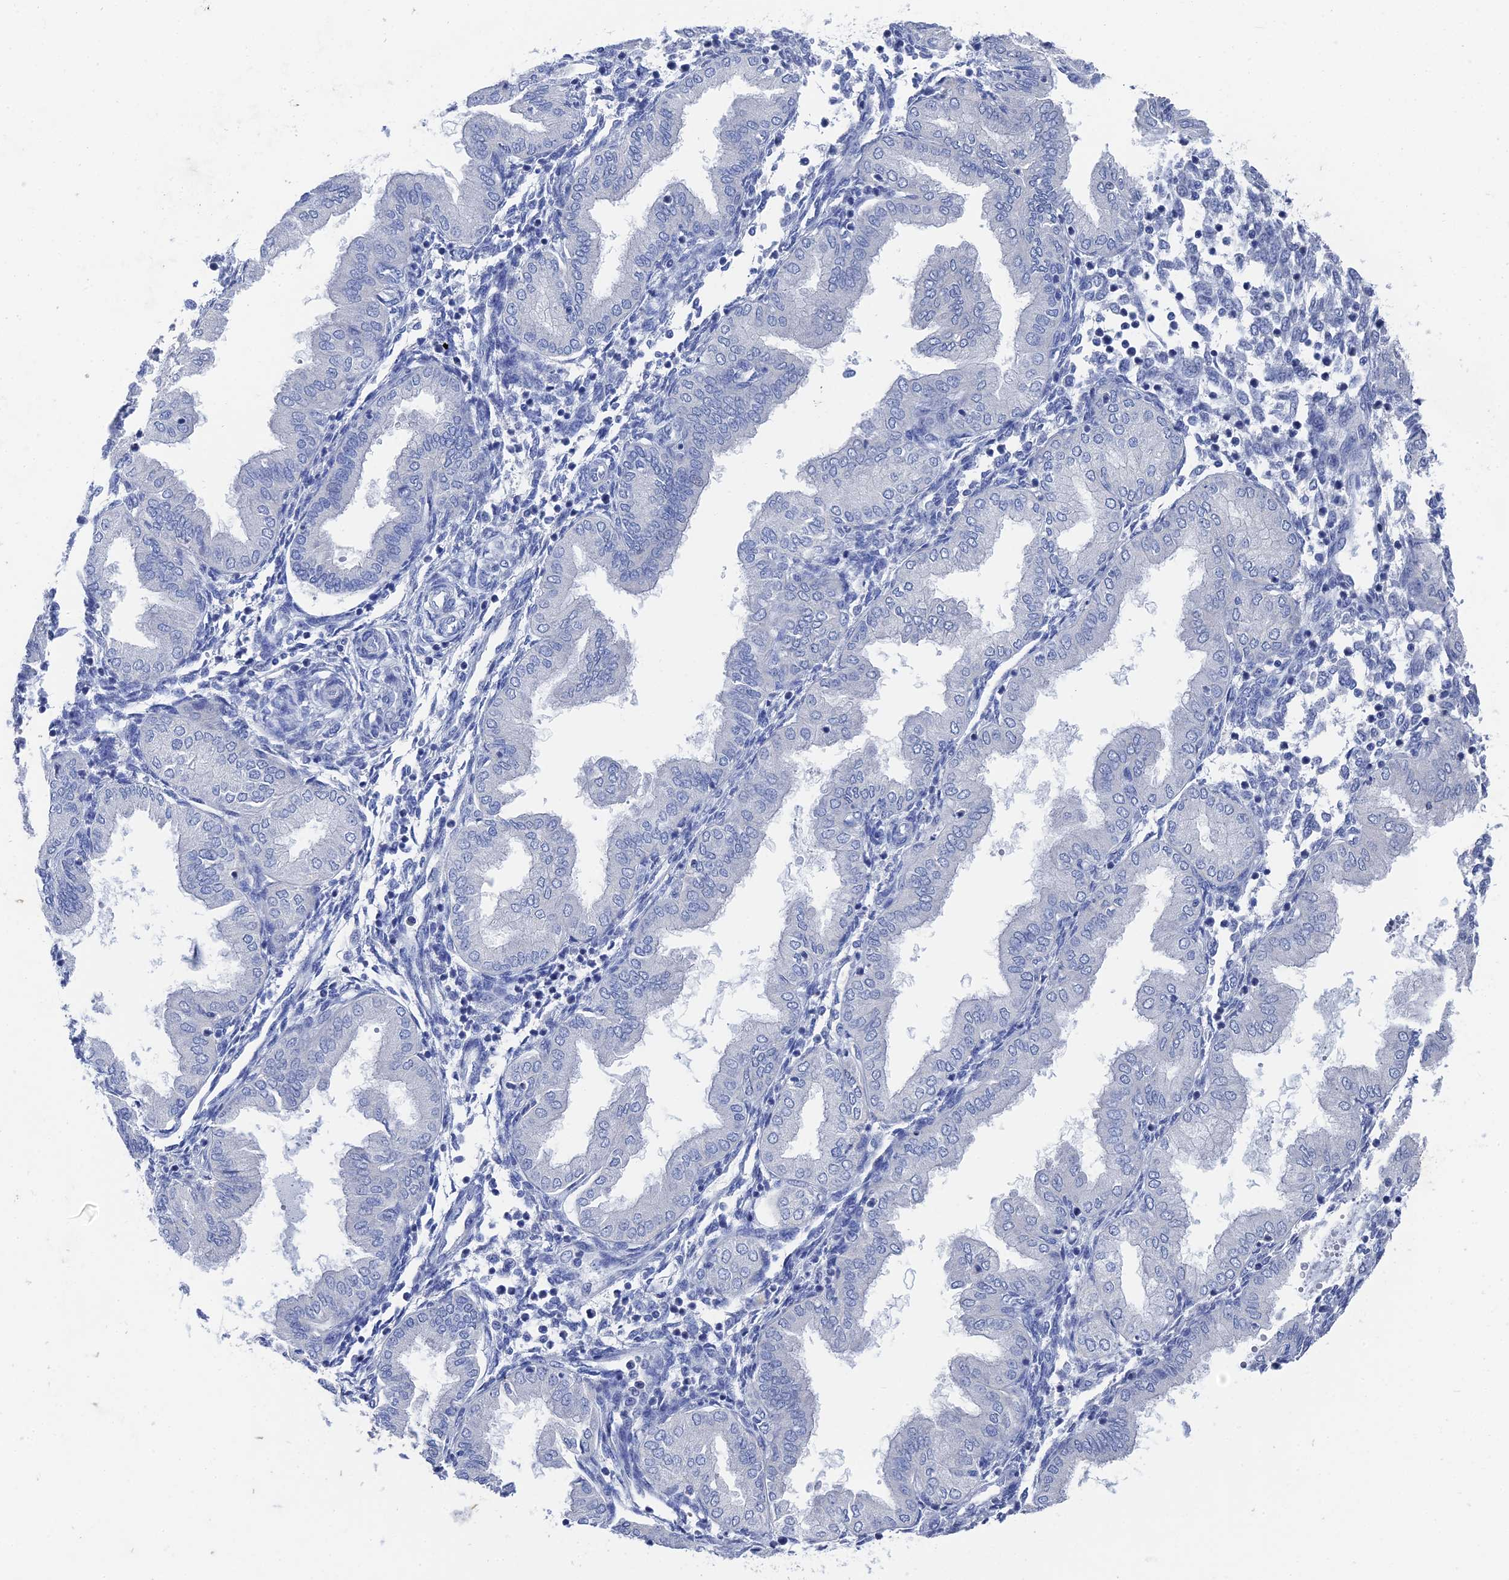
{"staining": {"intensity": "negative", "quantity": "none", "location": "none"}, "tissue": "endometrium", "cell_type": "Cells in endometrial stroma", "image_type": "normal", "snomed": [{"axis": "morphology", "description": "Normal tissue, NOS"}, {"axis": "topography", "description": "Endometrium"}], "caption": "Normal endometrium was stained to show a protein in brown. There is no significant expression in cells in endometrial stroma.", "gene": "GFAP", "patient": {"sex": "female", "age": 53}}